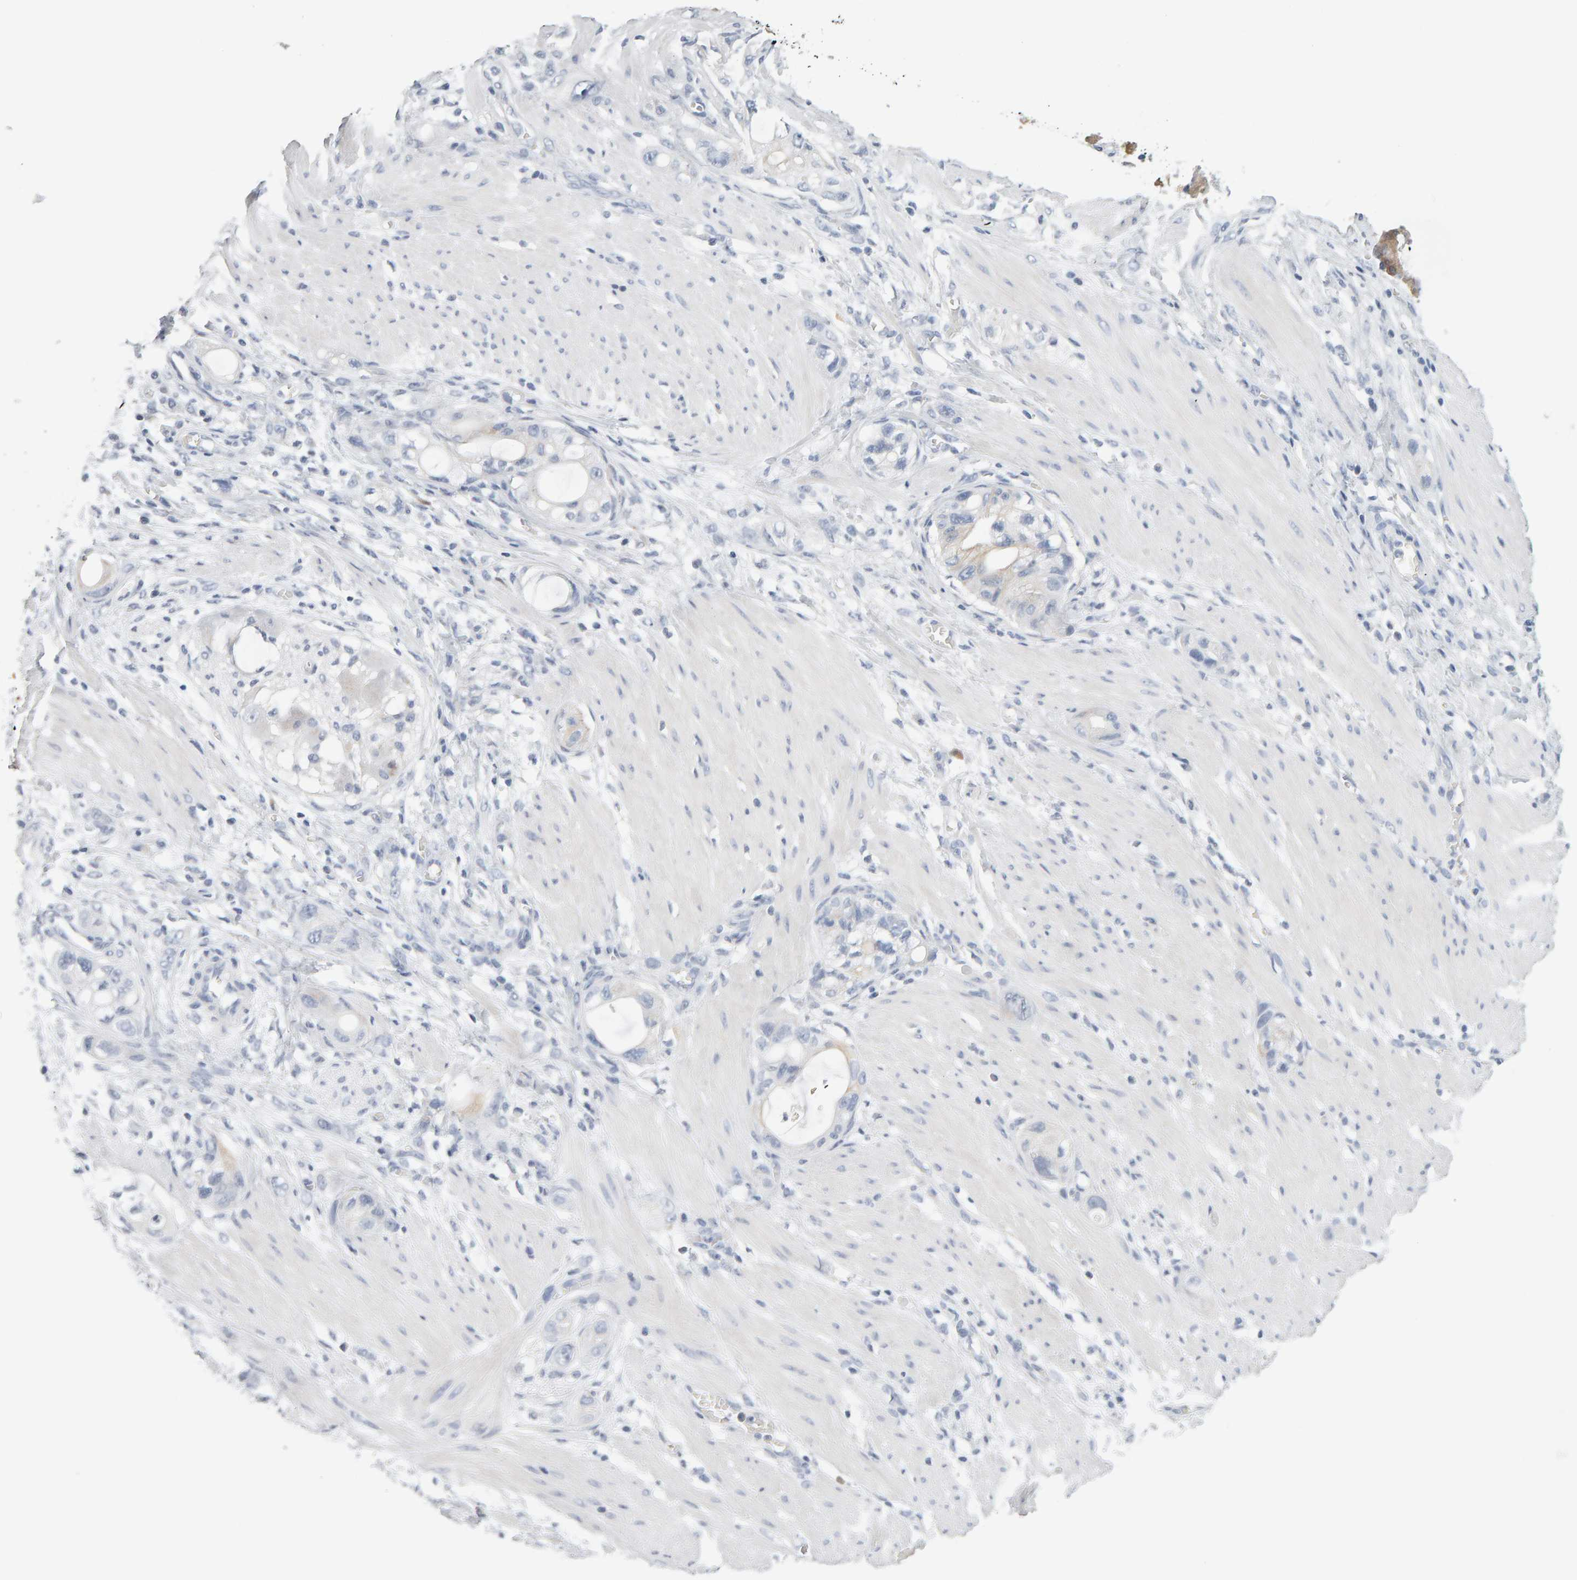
{"staining": {"intensity": "negative", "quantity": "none", "location": "none"}, "tissue": "stomach cancer", "cell_type": "Tumor cells", "image_type": "cancer", "snomed": [{"axis": "morphology", "description": "Adenocarcinoma, NOS"}, {"axis": "topography", "description": "Stomach"}, {"axis": "topography", "description": "Stomach, lower"}], "caption": "Adenocarcinoma (stomach) was stained to show a protein in brown. There is no significant staining in tumor cells.", "gene": "CTH", "patient": {"sex": "female", "age": 48}}